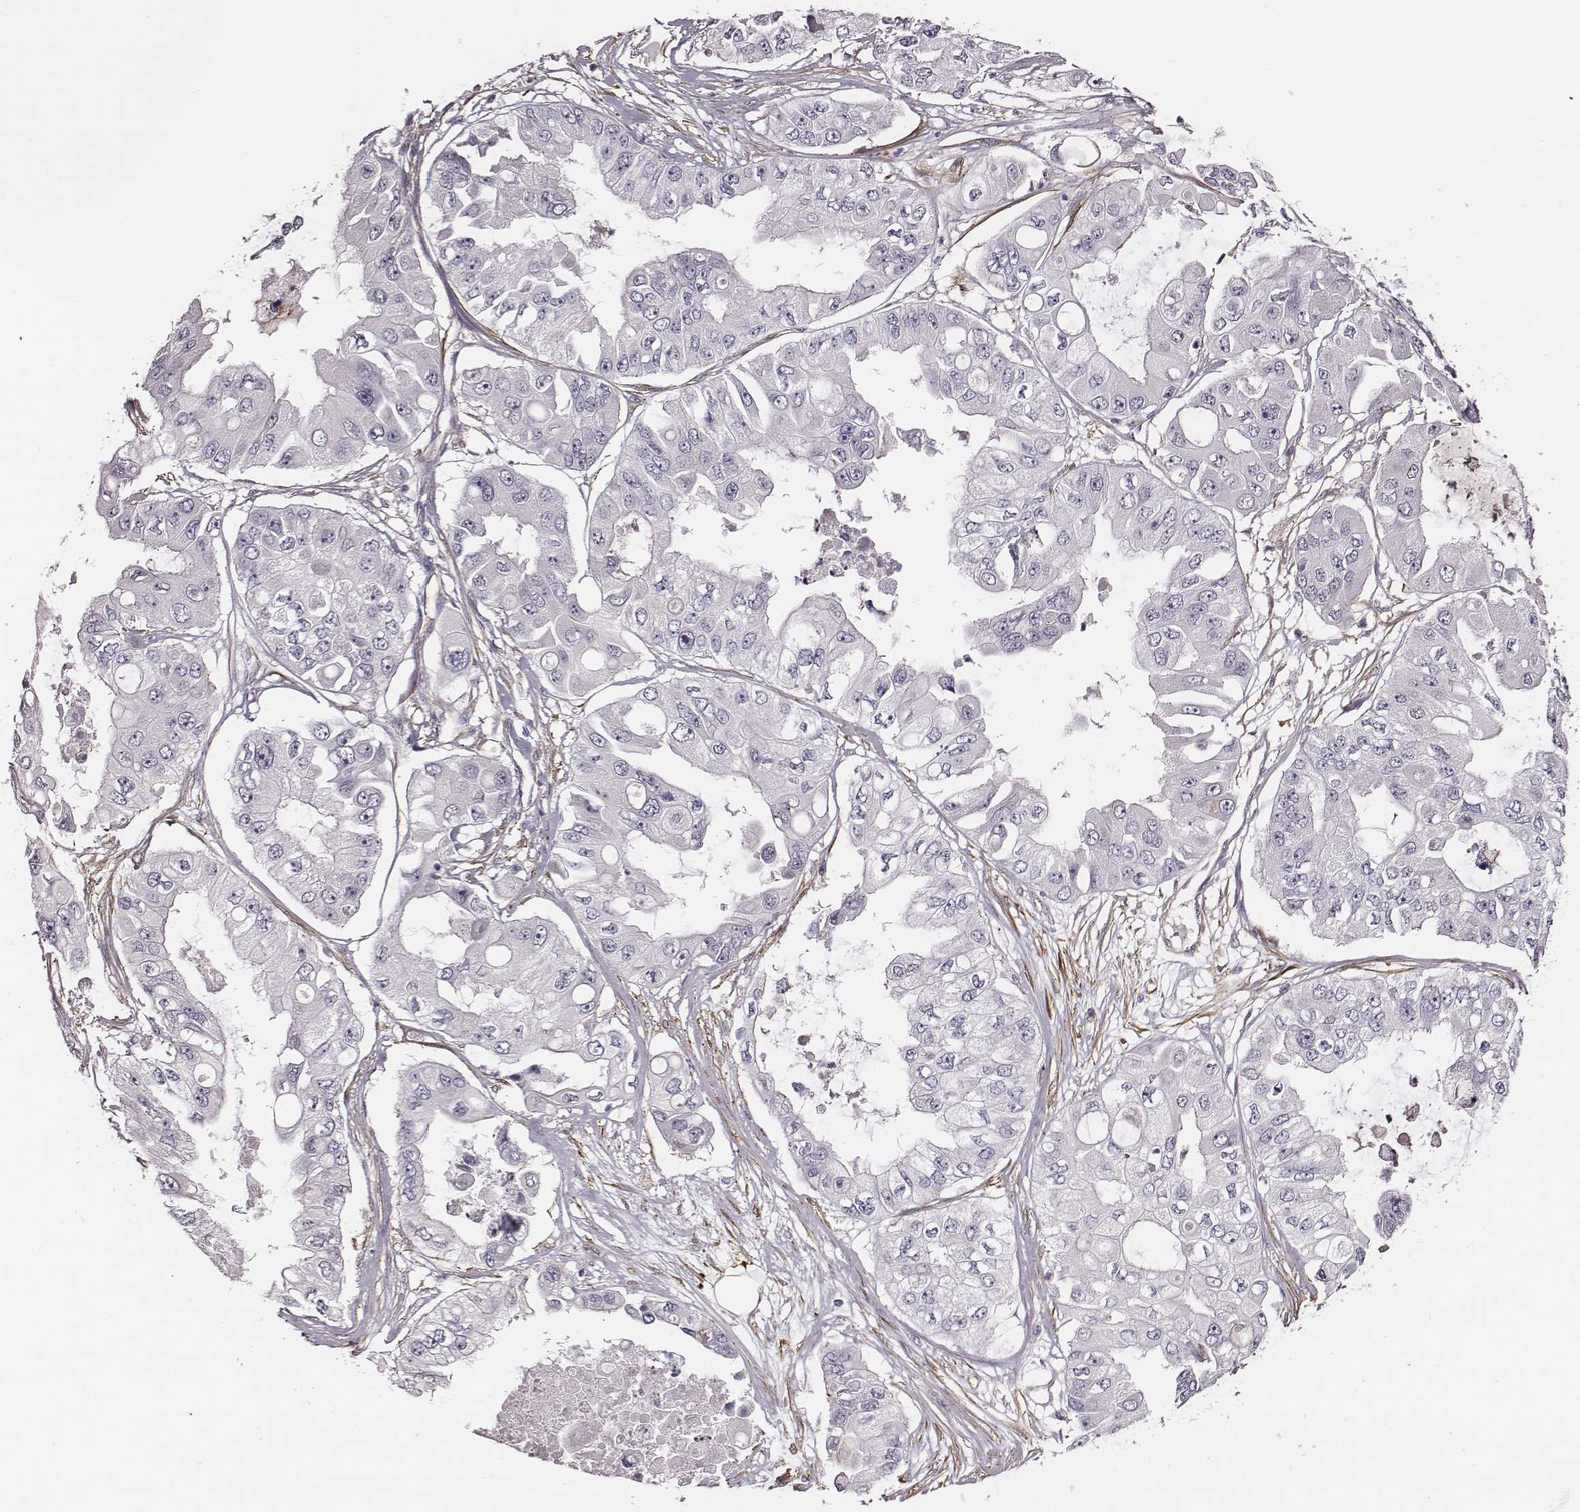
{"staining": {"intensity": "negative", "quantity": "none", "location": "none"}, "tissue": "ovarian cancer", "cell_type": "Tumor cells", "image_type": "cancer", "snomed": [{"axis": "morphology", "description": "Cystadenocarcinoma, serous, NOS"}, {"axis": "topography", "description": "Ovary"}], "caption": "High power microscopy histopathology image of an immunohistochemistry (IHC) histopathology image of ovarian cancer, revealing no significant expression in tumor cells. (DAB (3,3'-diaminobenzidine) immunohistochemistry (IHC) with hematoxylin counter stain).", "gene": "ZYX", "patient": {"sex": "female", "age": 56}}